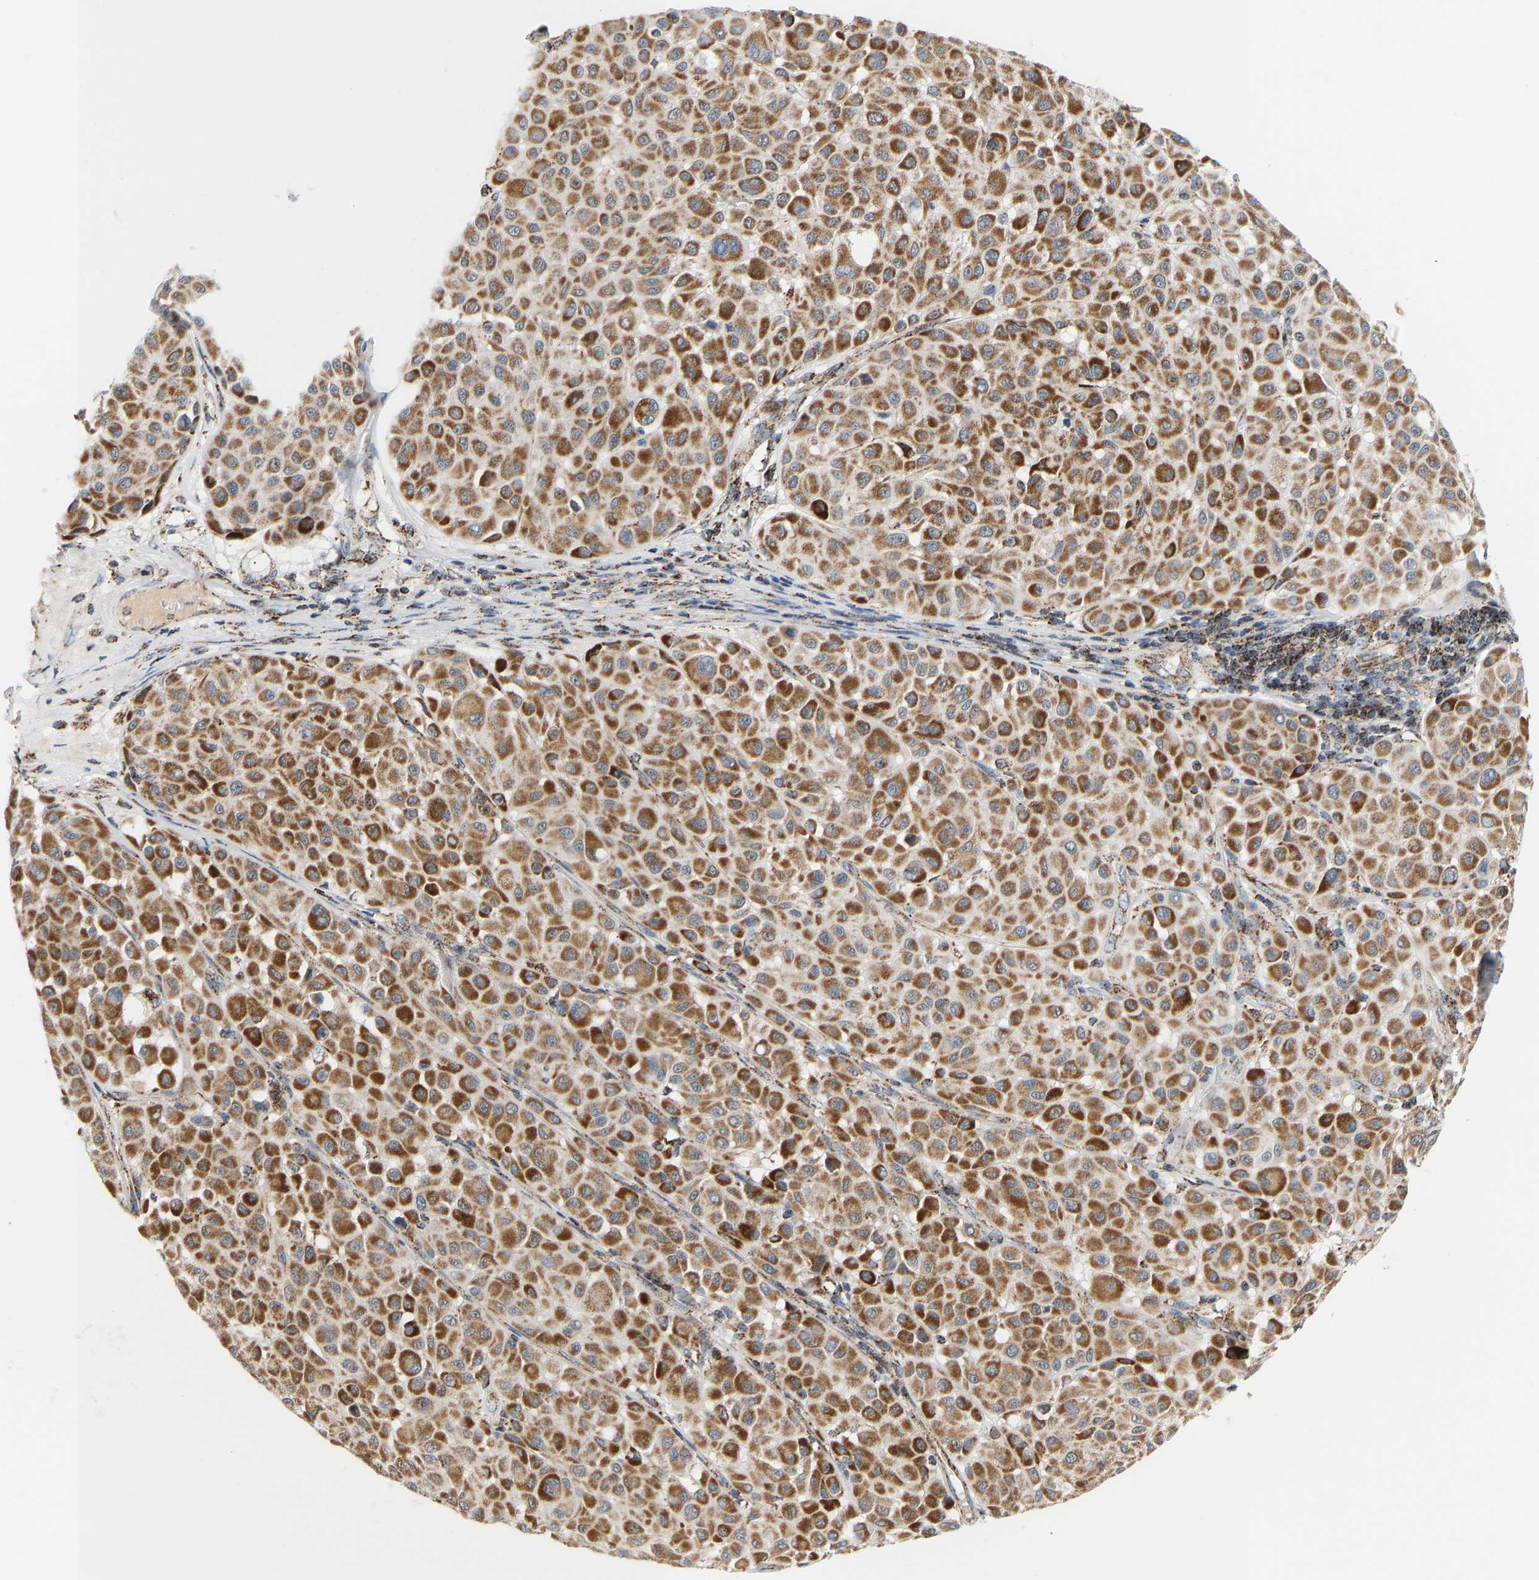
{"staining": {"intensity": "moderate", "quantity": ">75%", "location": "cytoplasmic/membranous"}, "tissue": "melanoma", "cell_type": "Tumor cells", "image_type": "cancer", "snomed": [{"axis": "morphology", "description": "Malignant melanoma, Metastatic site"}, {"axis": "topography", "description": "Soft tissue"}], "caption": "Brown immunohistochemical staining in melanoma shows moderate cytoplasmic/membranous staining in approximately >75% of tumor cells.", "gene": "GPSM2", "patient": {"sex": "male", "age": 41}}